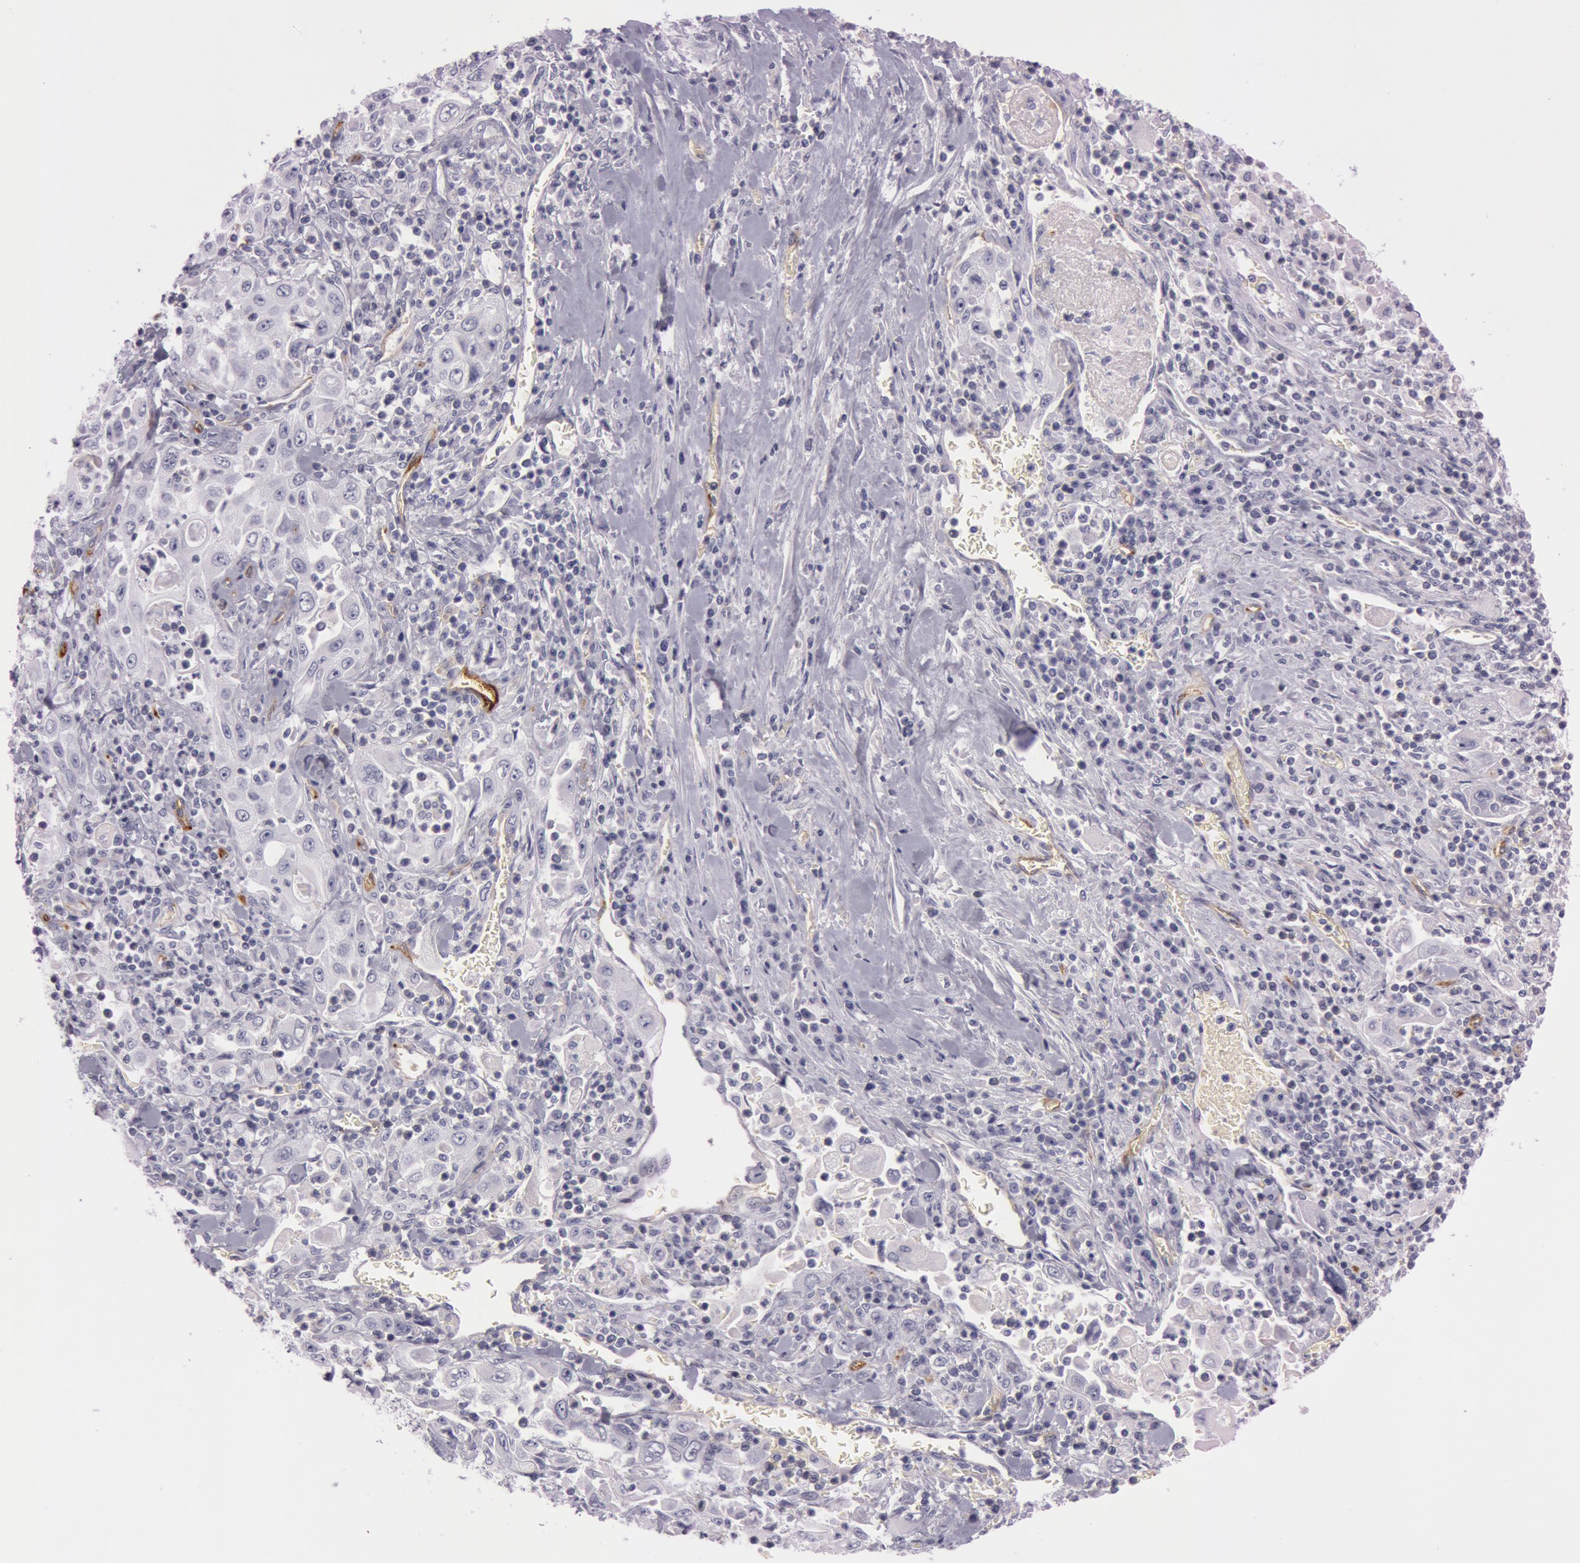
{"staining": {"intensity": "negative", "quantity": "none", "location": "none"}, "tissue": "pancreatic cancer", "cell_type": "Tumor cells", "image_type": "cancer", "snomed": [{"axis": "morphology", "description": "Adenocarcinoma, NOS"}, {"axis": "topography", "description": "Pancreas"}], "caption": "High power microscopy image of an IHC image of pancreatic cancer (adenocarcinoma), revealing no significant expression in tumor cells.", "gene": "FOLH1", "patient": {"sex": "male", "age": 70}}